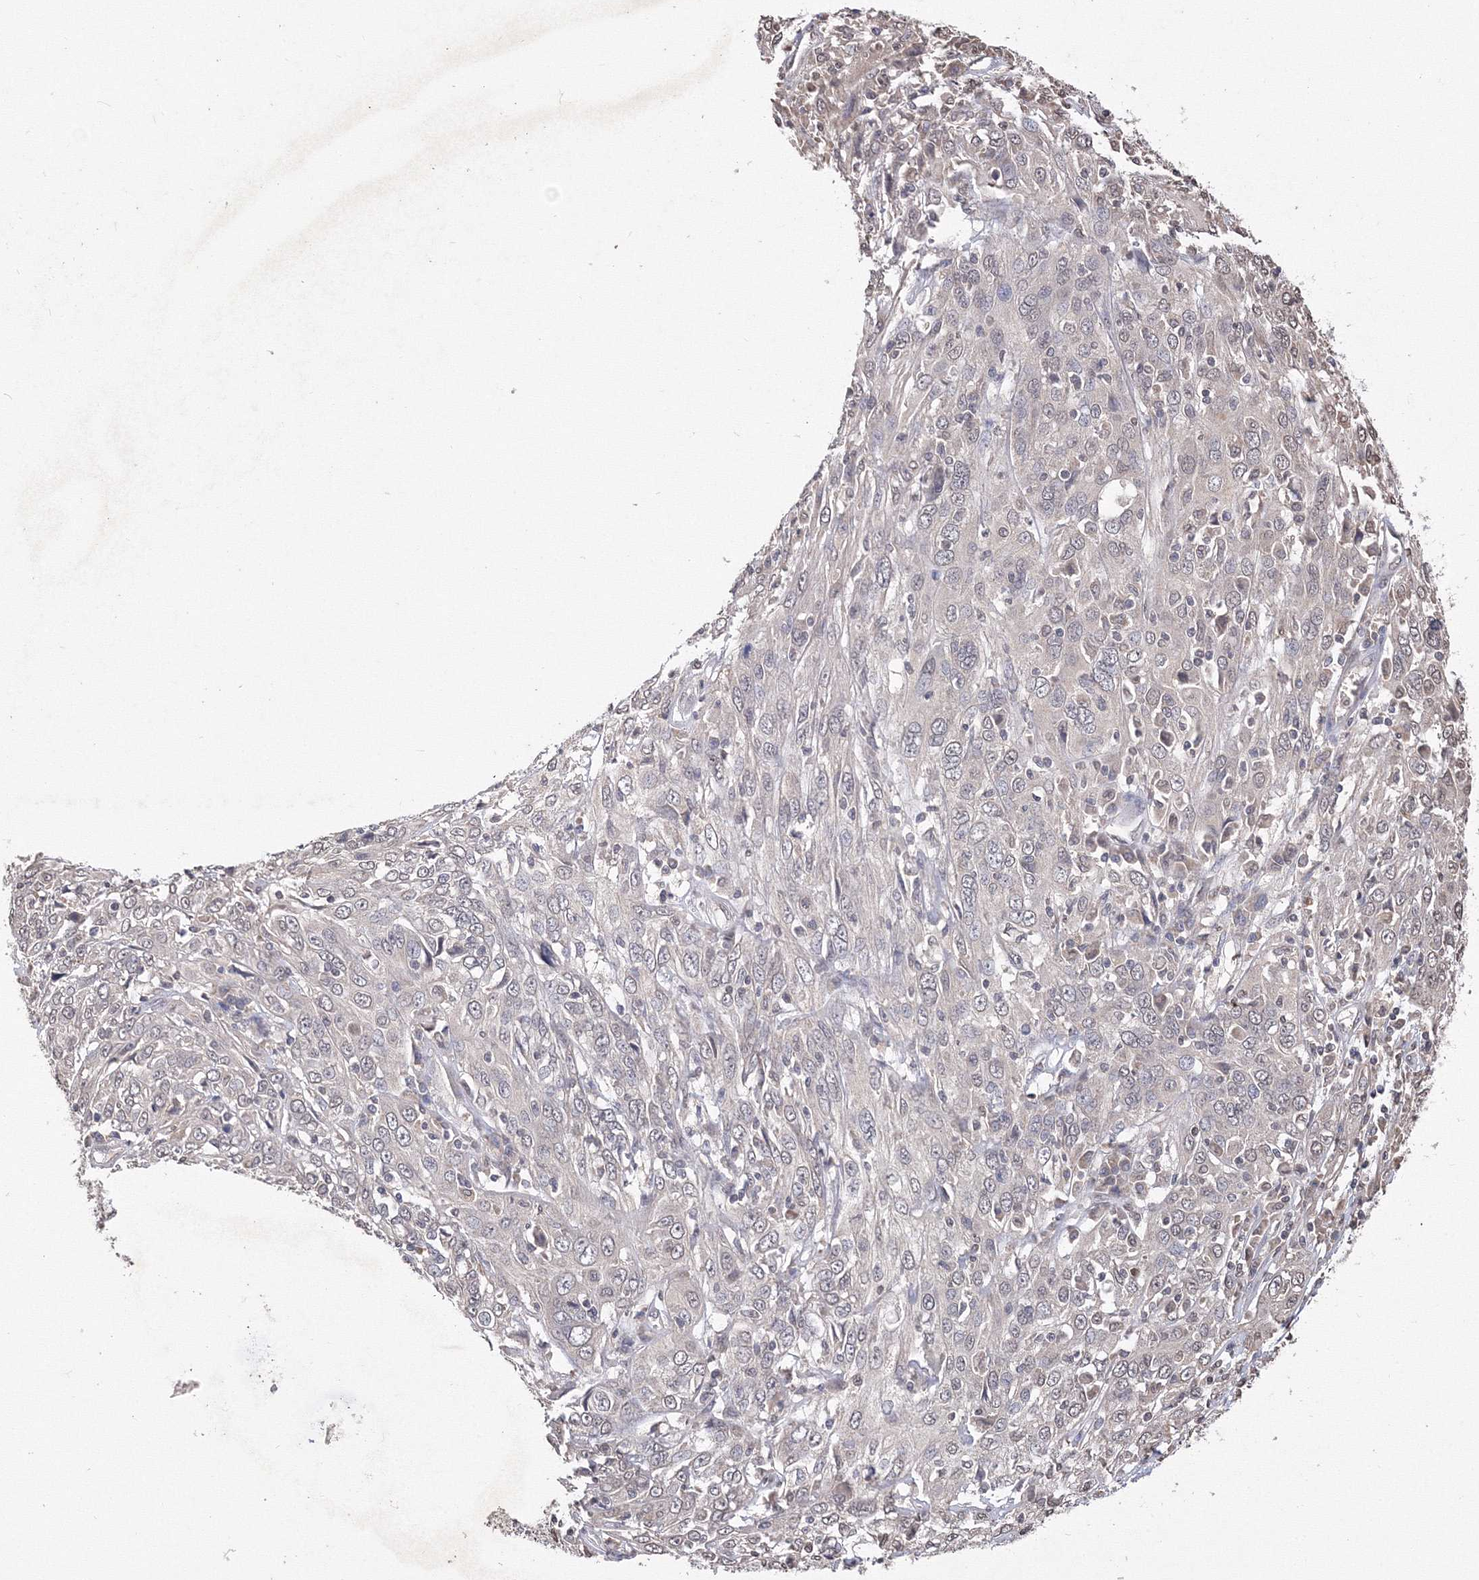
{"staining": {"intensity": "negative", "quantity": "none", "location": "none"}, "tissue": "cervical cancer", "cell_type": "Tumor cells", "image_type": "cancer", "snomed": [{"axis": "morphology", "description": "Squamous cell carcinoma, NOS"}, {"axis": "topography", "description": "Cervix"}], "caption": "High magnification brightfield microscopy of squamous cell carcinoma (cervical) stained with DAB (3,3'-diaminobenzidine) (brown) and counterstained with hematoxylin (blue): tumor cells show no significant staining. Nuclei are stained in blue.", "gene": "GPN1", "patient": {"sex": "female", "age": 46}}